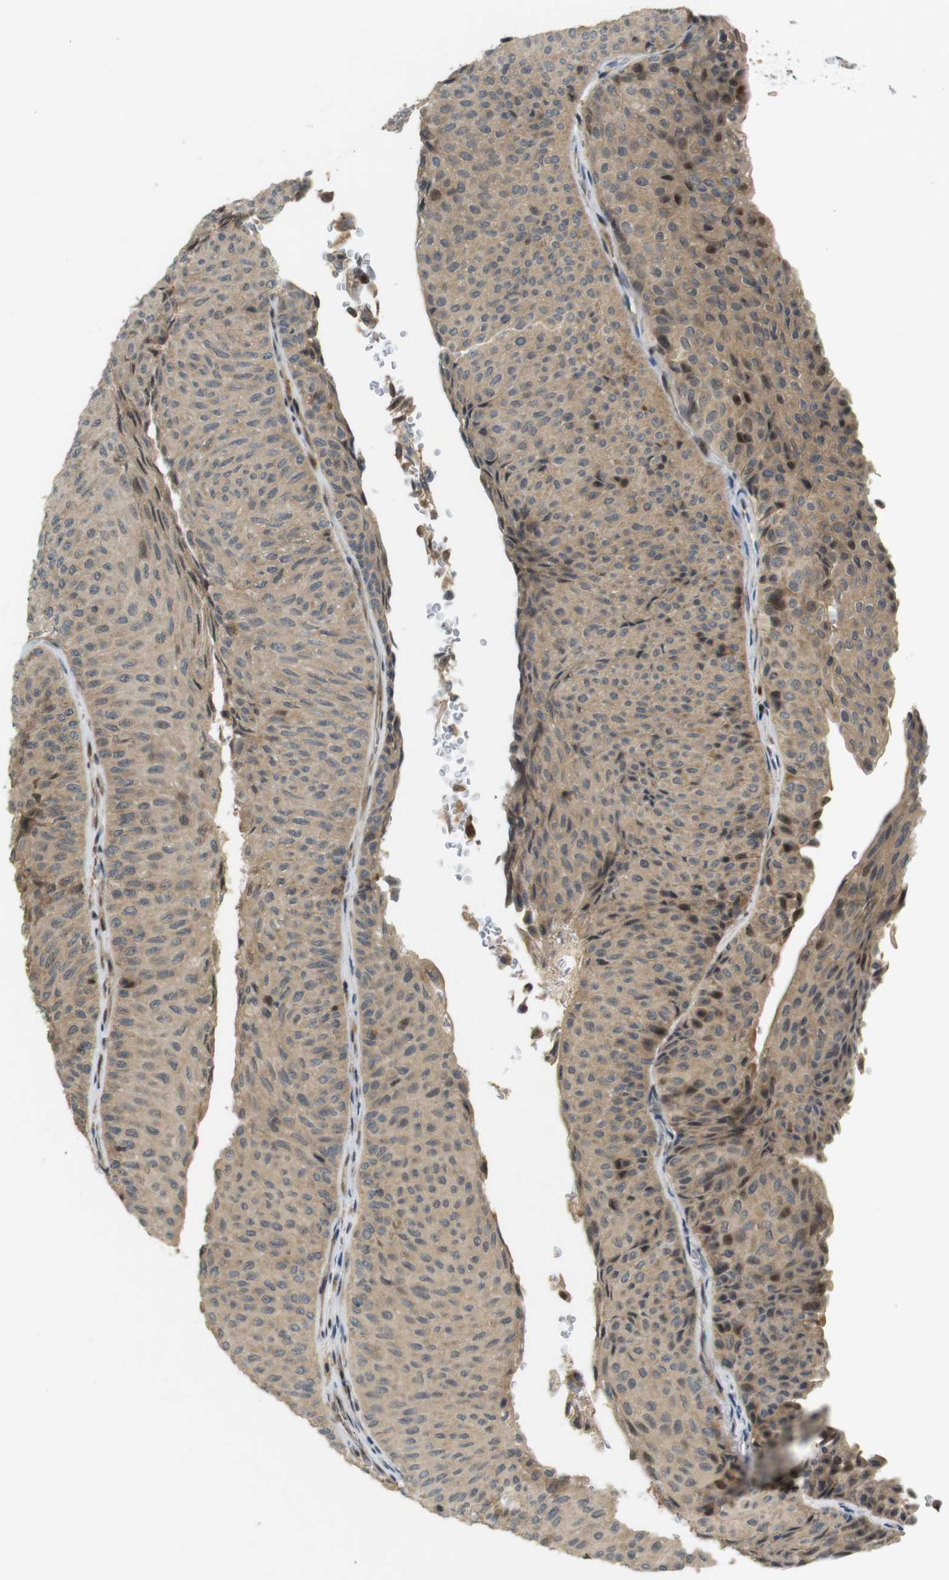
{"staining": {"intensity": "weak", "quantity": ">75%", "location": "cytoplasmic/membranous,nuclear"}, "tissue": "urothelial cancer", "cell_type": "Tumor cells", "image_type": "cancer", "snomed": [{"axis": "morphology", "description": "Urothelial carcinoma, Low grade"}, {"axis": "topography", "description": "Urinary bladder"}], "caption": "Protein staining of urothelial cancer tissue shows weak cytoplasmic/membranous and nuclear expression in about >75% of tumor cells.", "gene": "TMX3", "patient": {"sex": "male", "age": 78}}